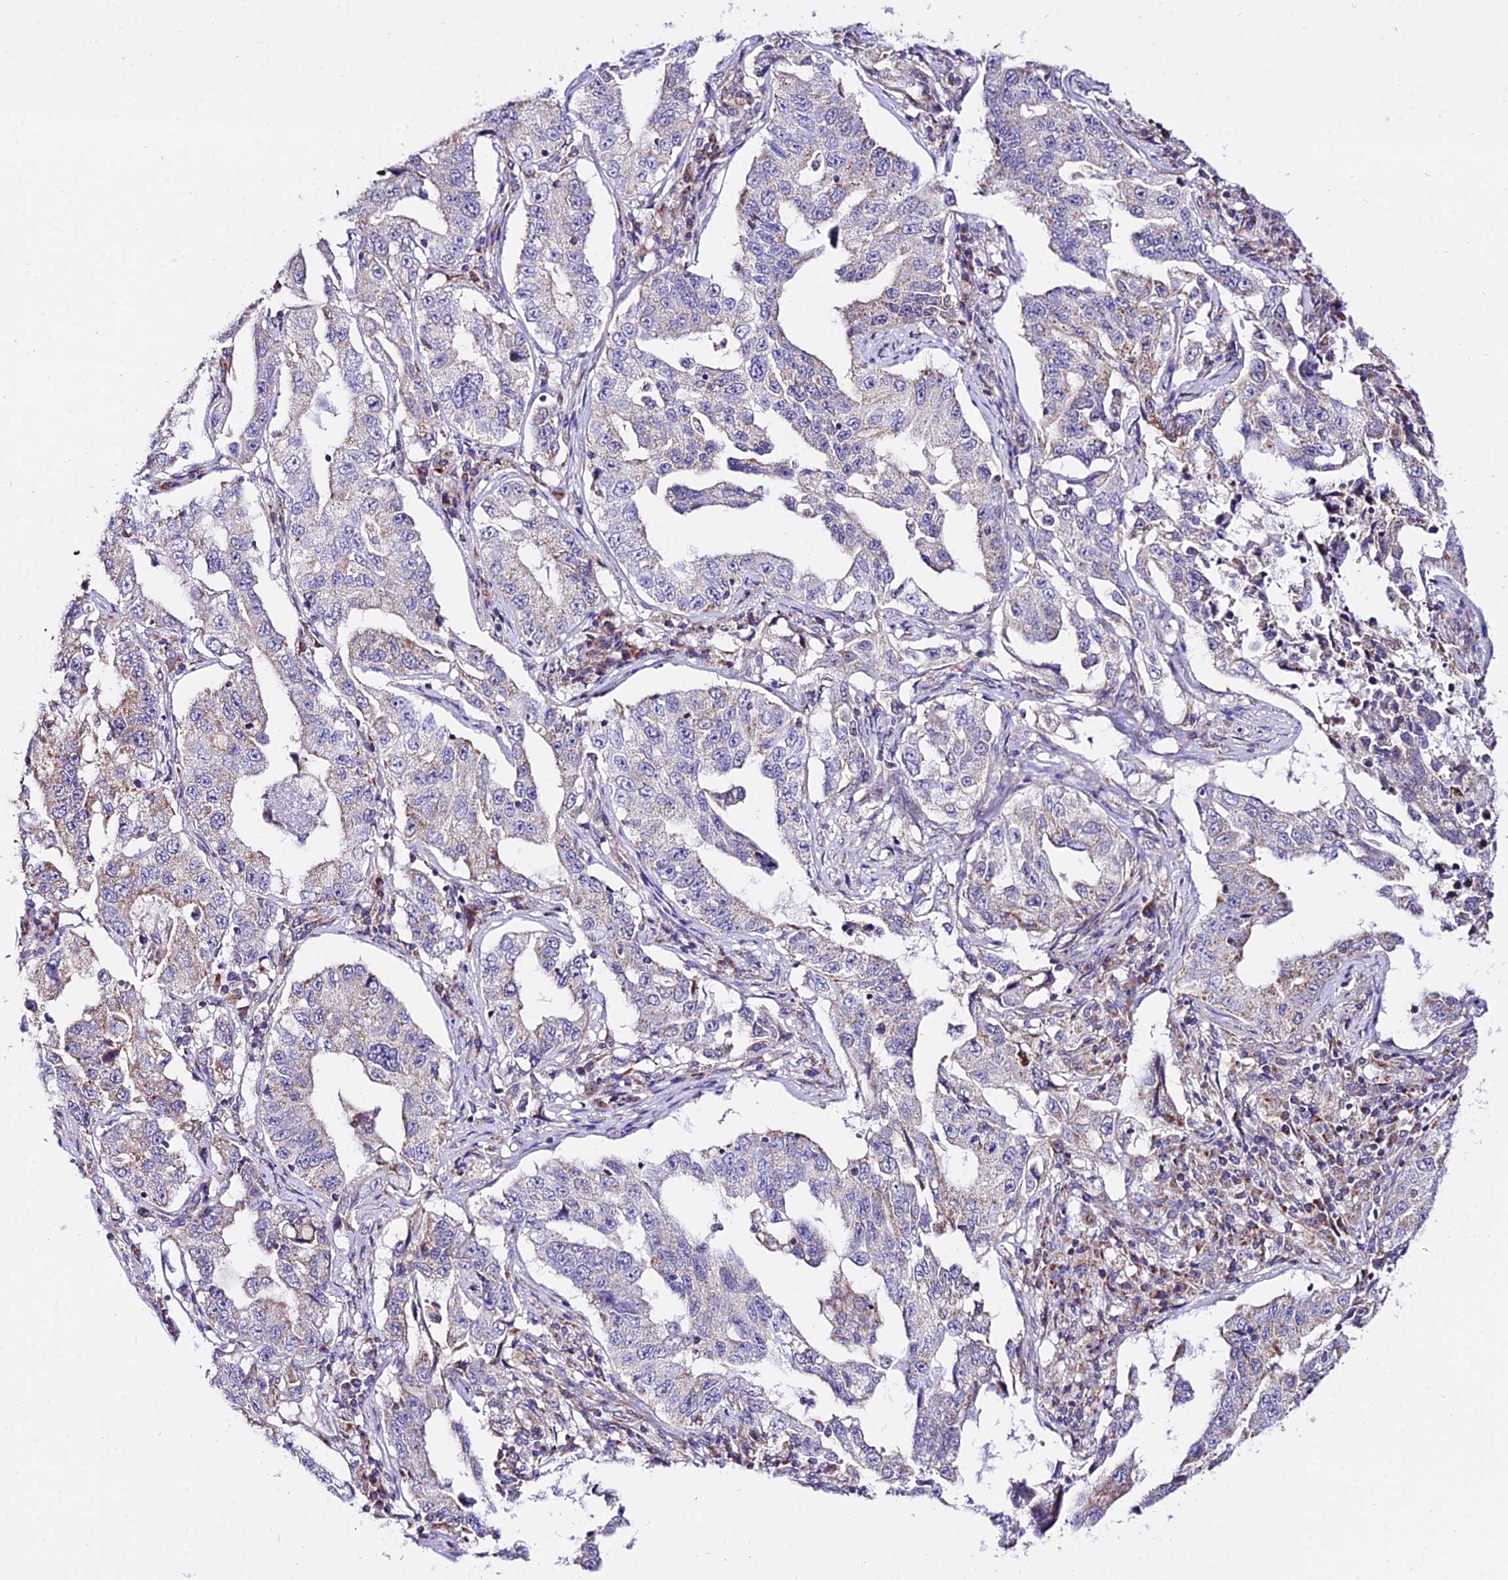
{"staining": {"intensity": "weak", "quantity": "25%-75%", "location": "cytoplasmic/membranous"}, "tissue": "lung cancer", "cell_type": "Tumor cells", "image_type": "cancer", "snomed": [{"axis": "morphology", "description": "Adenocarcinoma, NOS"}, {"axis": "topography", "description": "Lung"}], "caption": "Adenocarcinoma (lung) stained for a protein (brown) displays weak cytoplasmic/membranous positive expression in about 25%-75% of tumor cells.", "gene": "ATP5PB", "patient": {"sex": "female", "age": 51}}